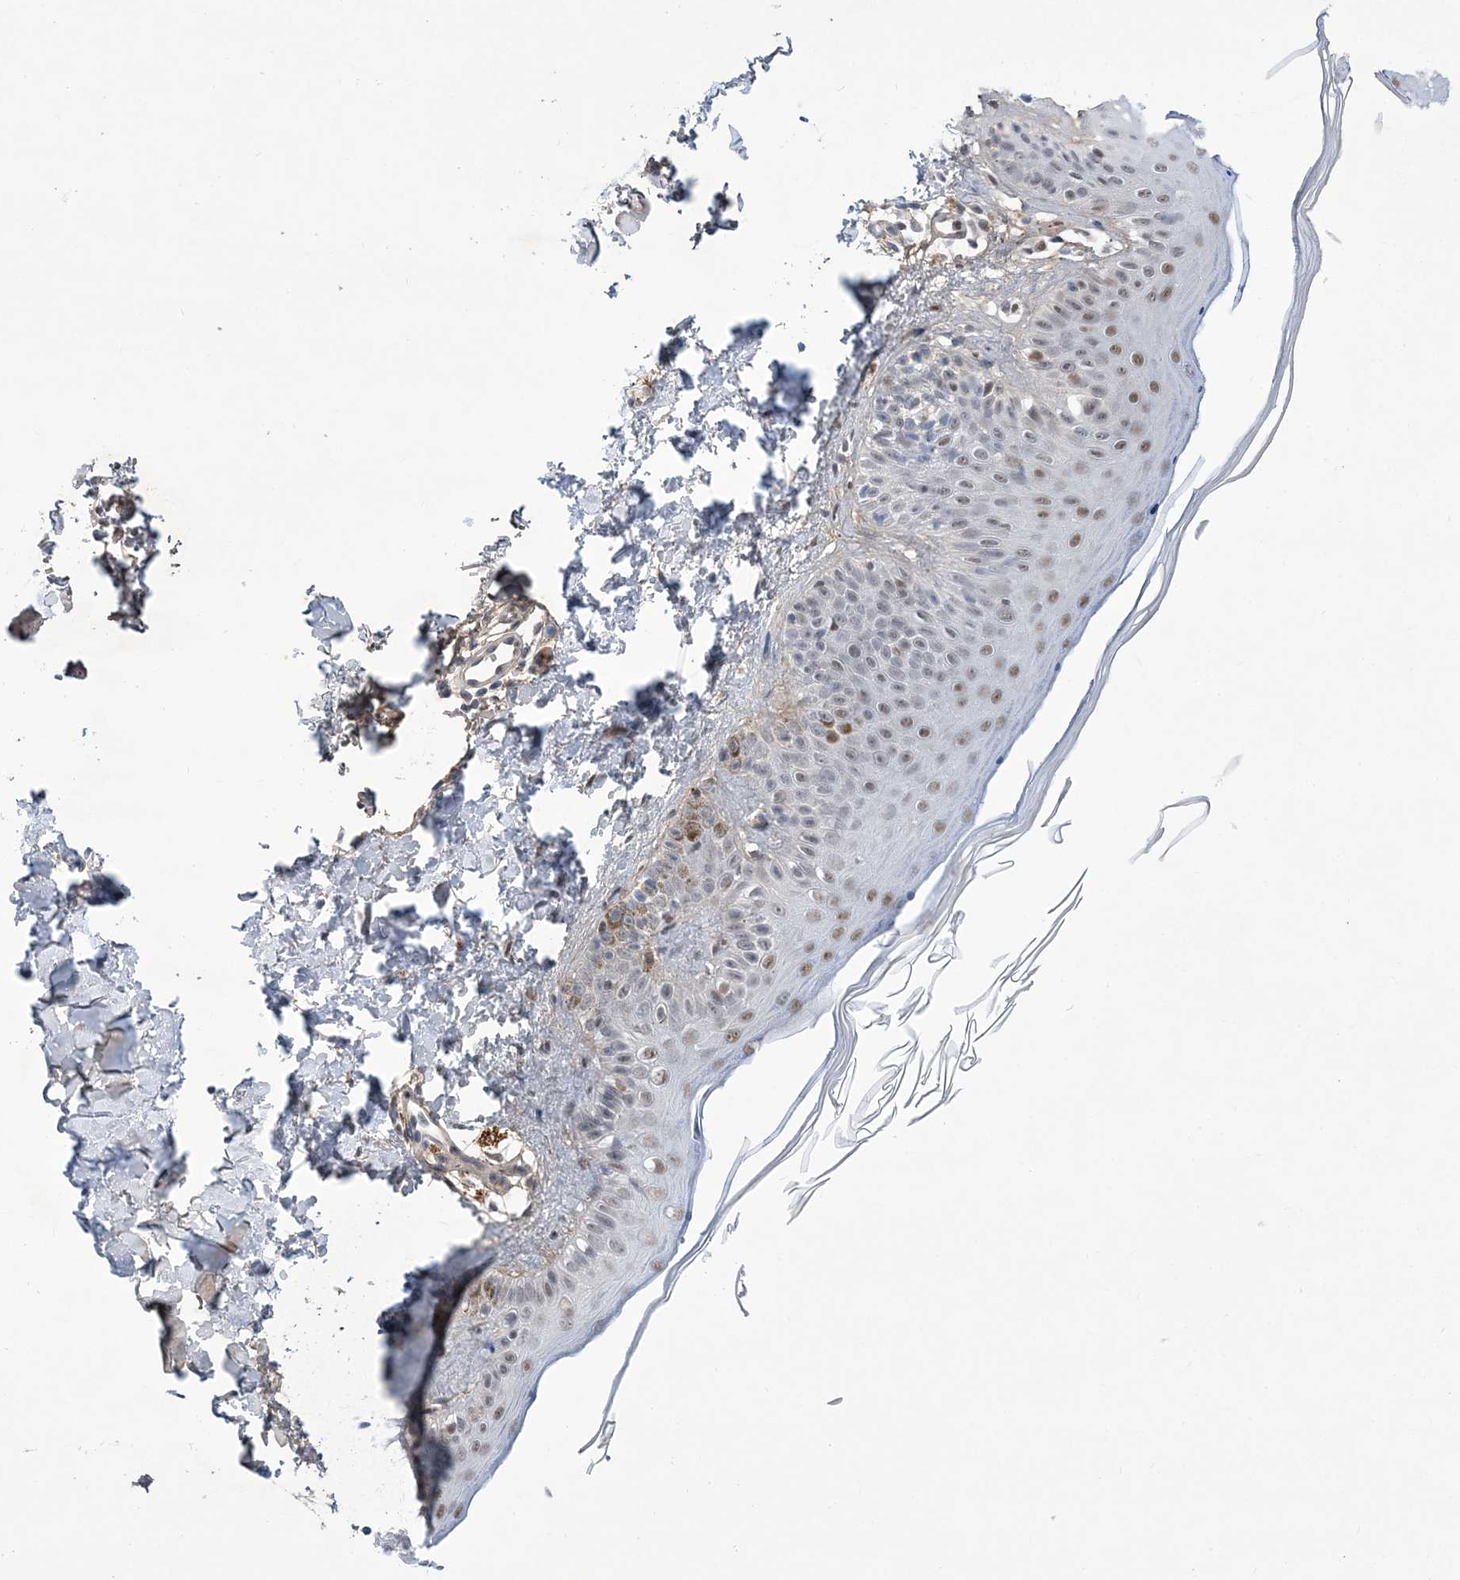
{"staining": {"intensity": "negative", "quantity": "none", "location": "none"}, "tissue": "skin", "cell_type": "Fibroblasts", "image_type": "normal", "snomed": [{"axis": "morphology", "description": "Normal tissue, NOS"}, {"axis": "topography", "description": "Skin"}], "caption": "This is an immunohistochemistry photomicrograph of unremarkable skin. There is no expression in fibroblasts.", "gene": "FAM217A", "patient": {"sex": "male", "age": 52}}